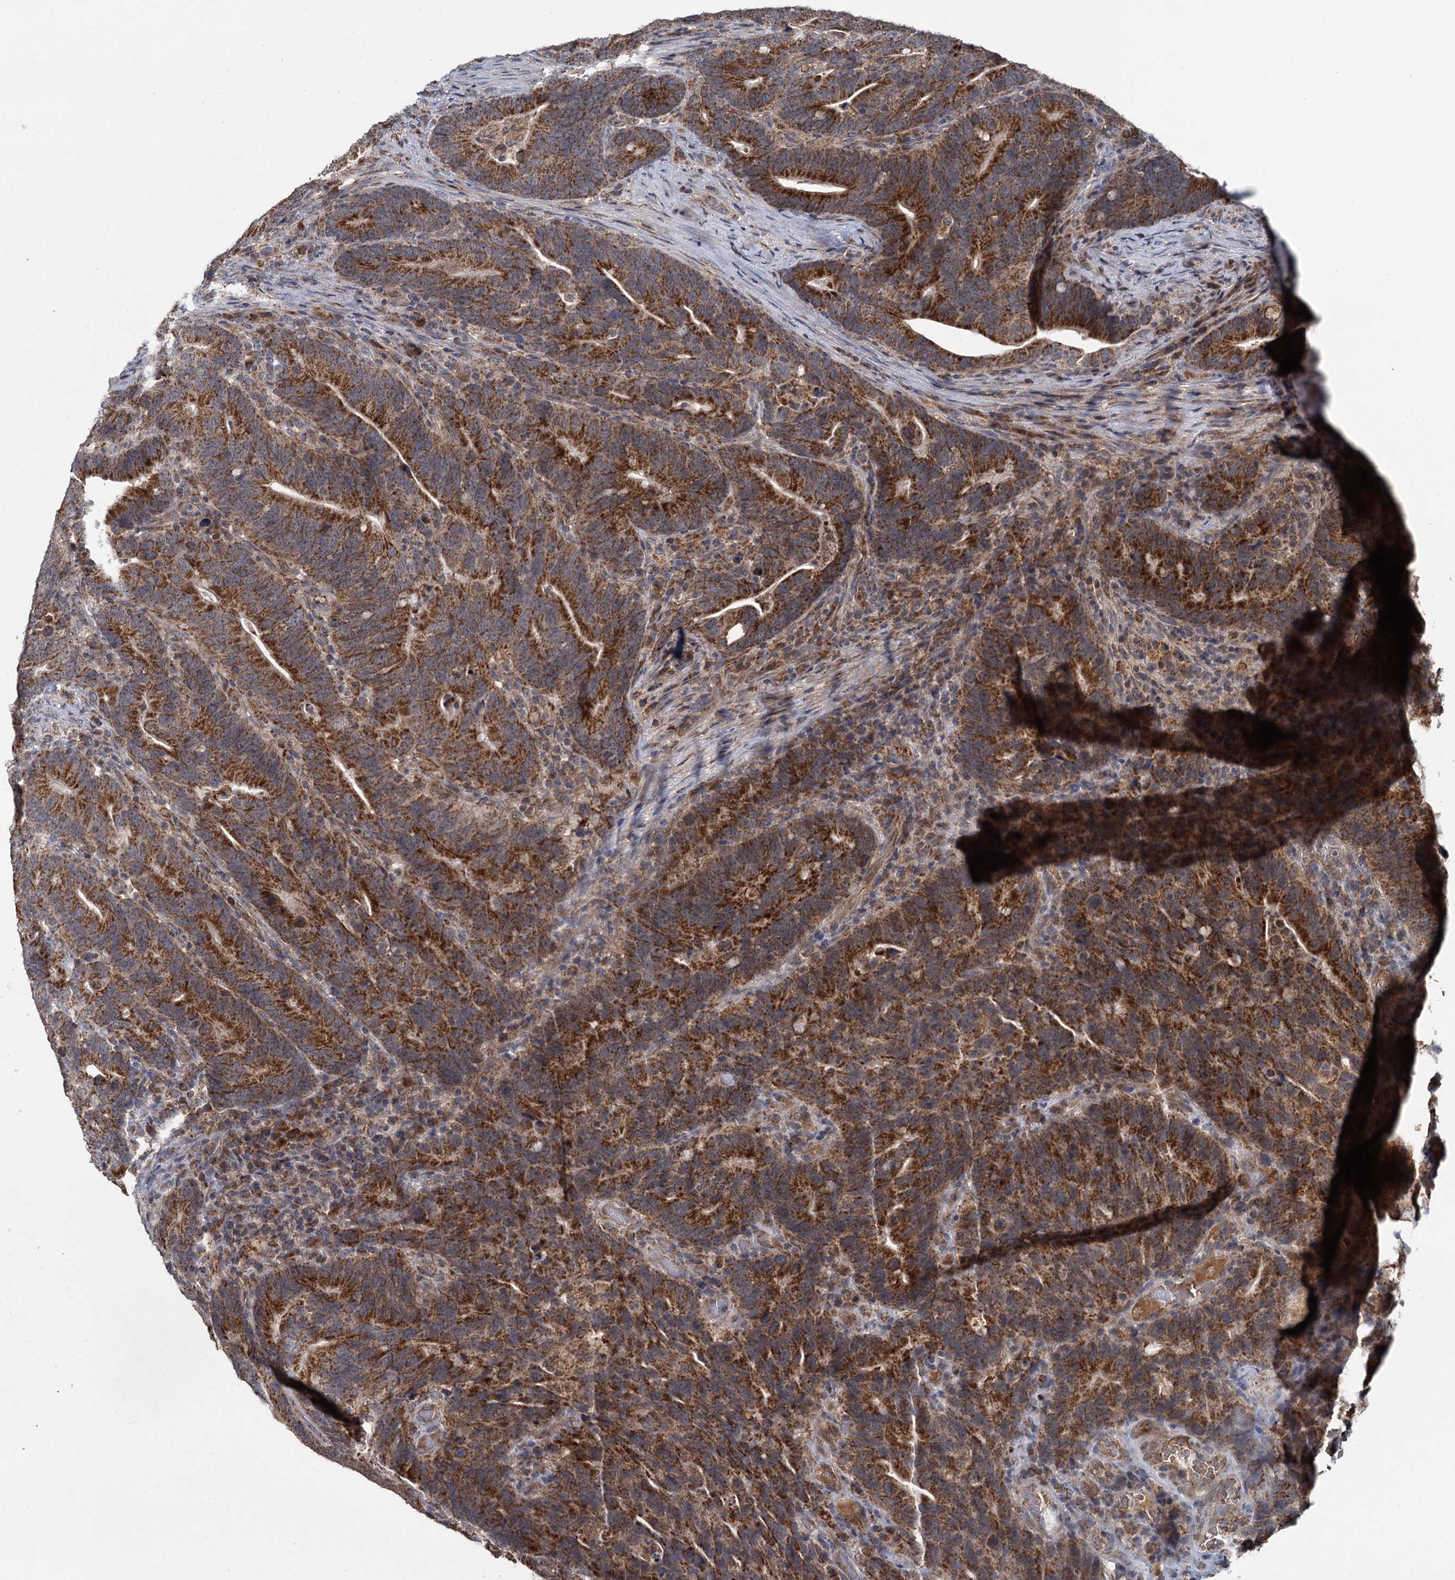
{"staining": {"intensity": "strong", "quantity": ">75%", "location": "cytoplasmic/membranous"}, "tissue": "colorectal cancer", "cell_type": "Tumor cells", "image_type": "cancer", "snomed": [{"axis": "morphology", "description": "Adenocarcinoma, NOS"}, {"axis": "topography", "description": "Colon"}], "caption": "This photomicrograph shows immunohistochemistry staining of human adenocarcinoma (colorectal), with high strong cytoplasmic/membranous positivity in approximately >75% of tumor cells.", "gene": "METTL4", "patient": {"sex": "female", "age": 66}}